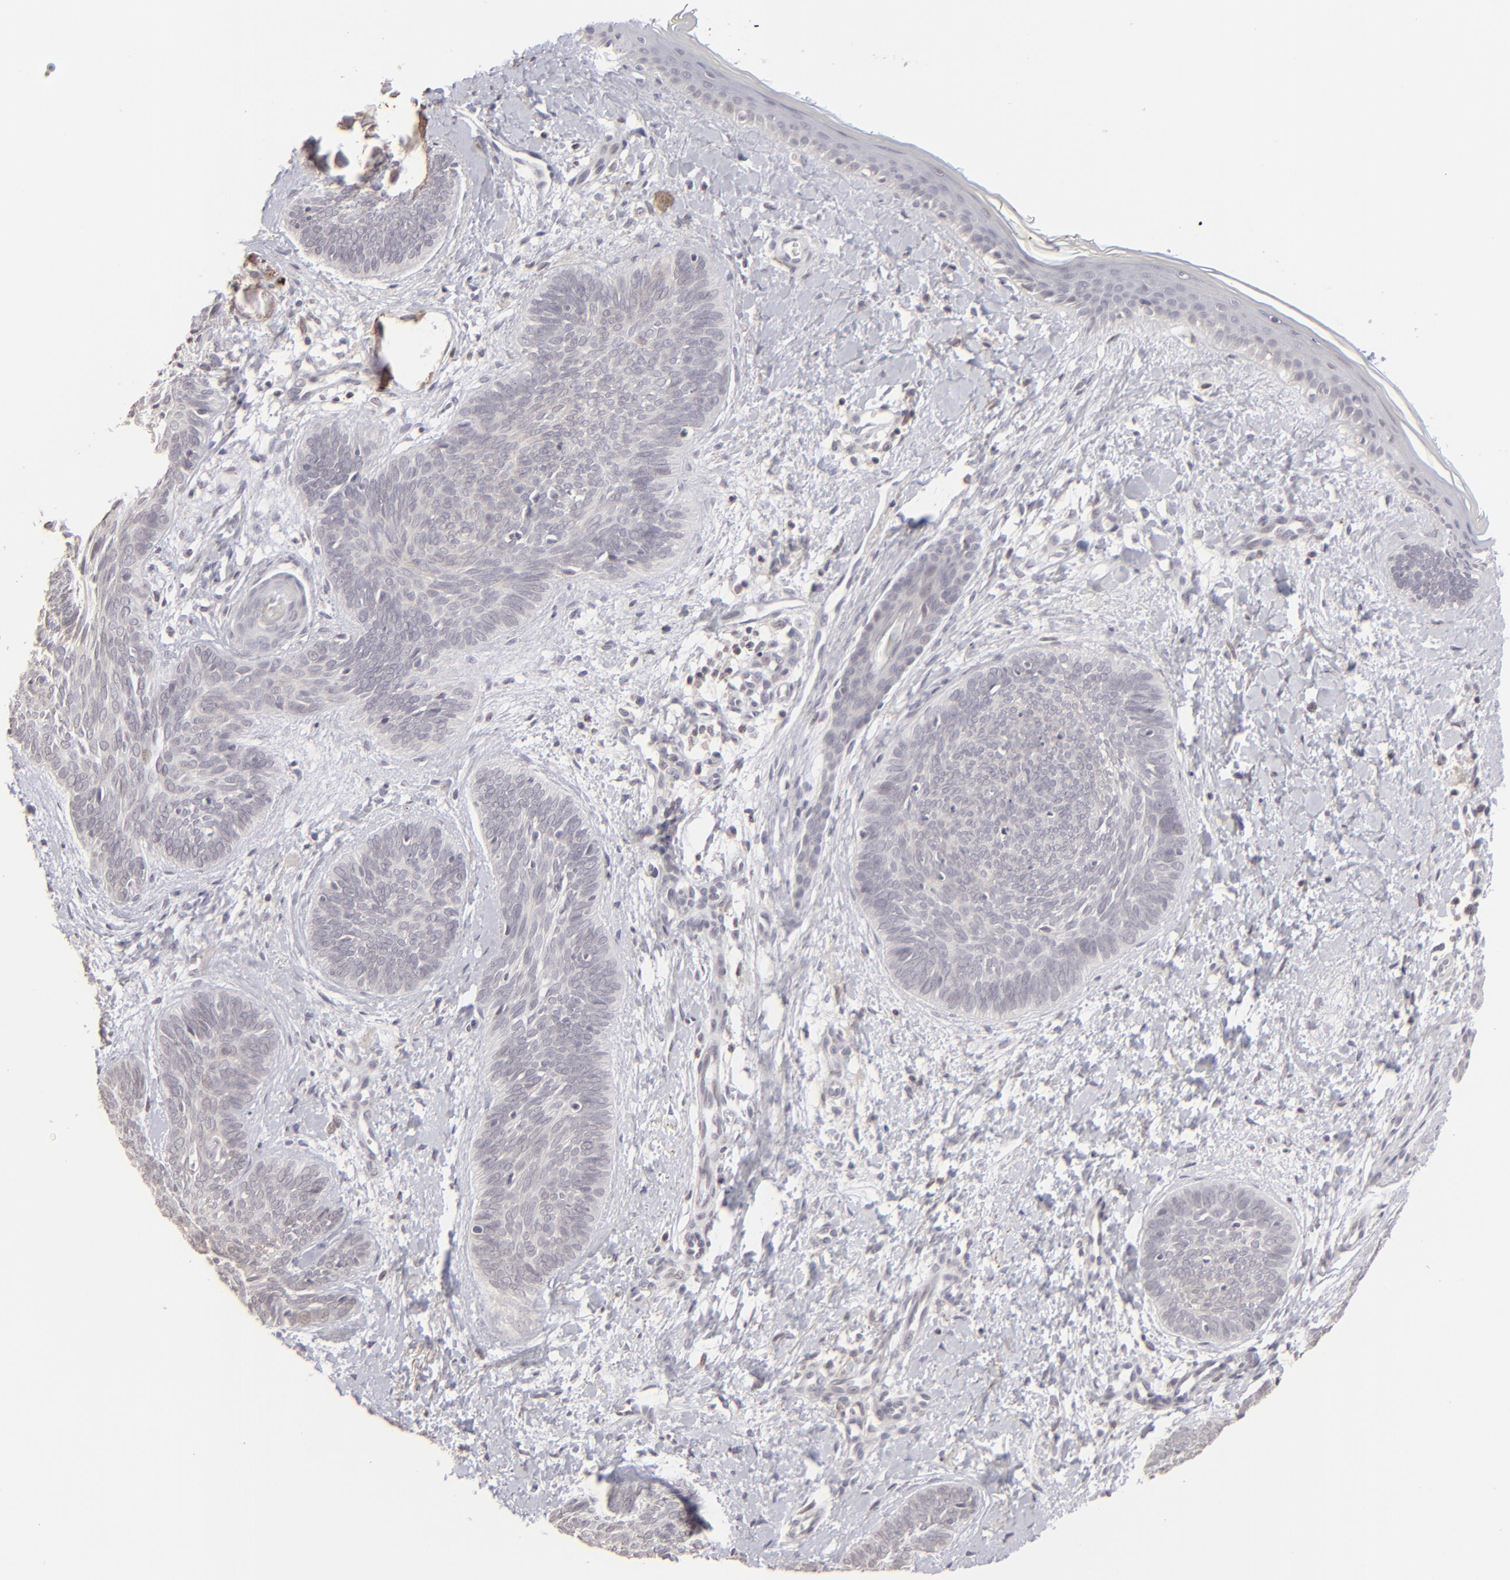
{"staining": {"intensity": "negative", "quantity": "none", "location": "none"}, "tissue": "skin cancer", "cell_type": "Tumor cells", "image_type": "cancer", "snomed": [{"axis": "morphology", "description": "Basal cell carcinoma"}, {"axis": "topography", "description": "Skin"}], "caption": "Skin cancer (basal cell carcinoma) was stained to show a protein in brown. There is no significant positivity in tumor cells.", "gene": "CLDN2", "patient": {"sex": "female", "age": 81}}